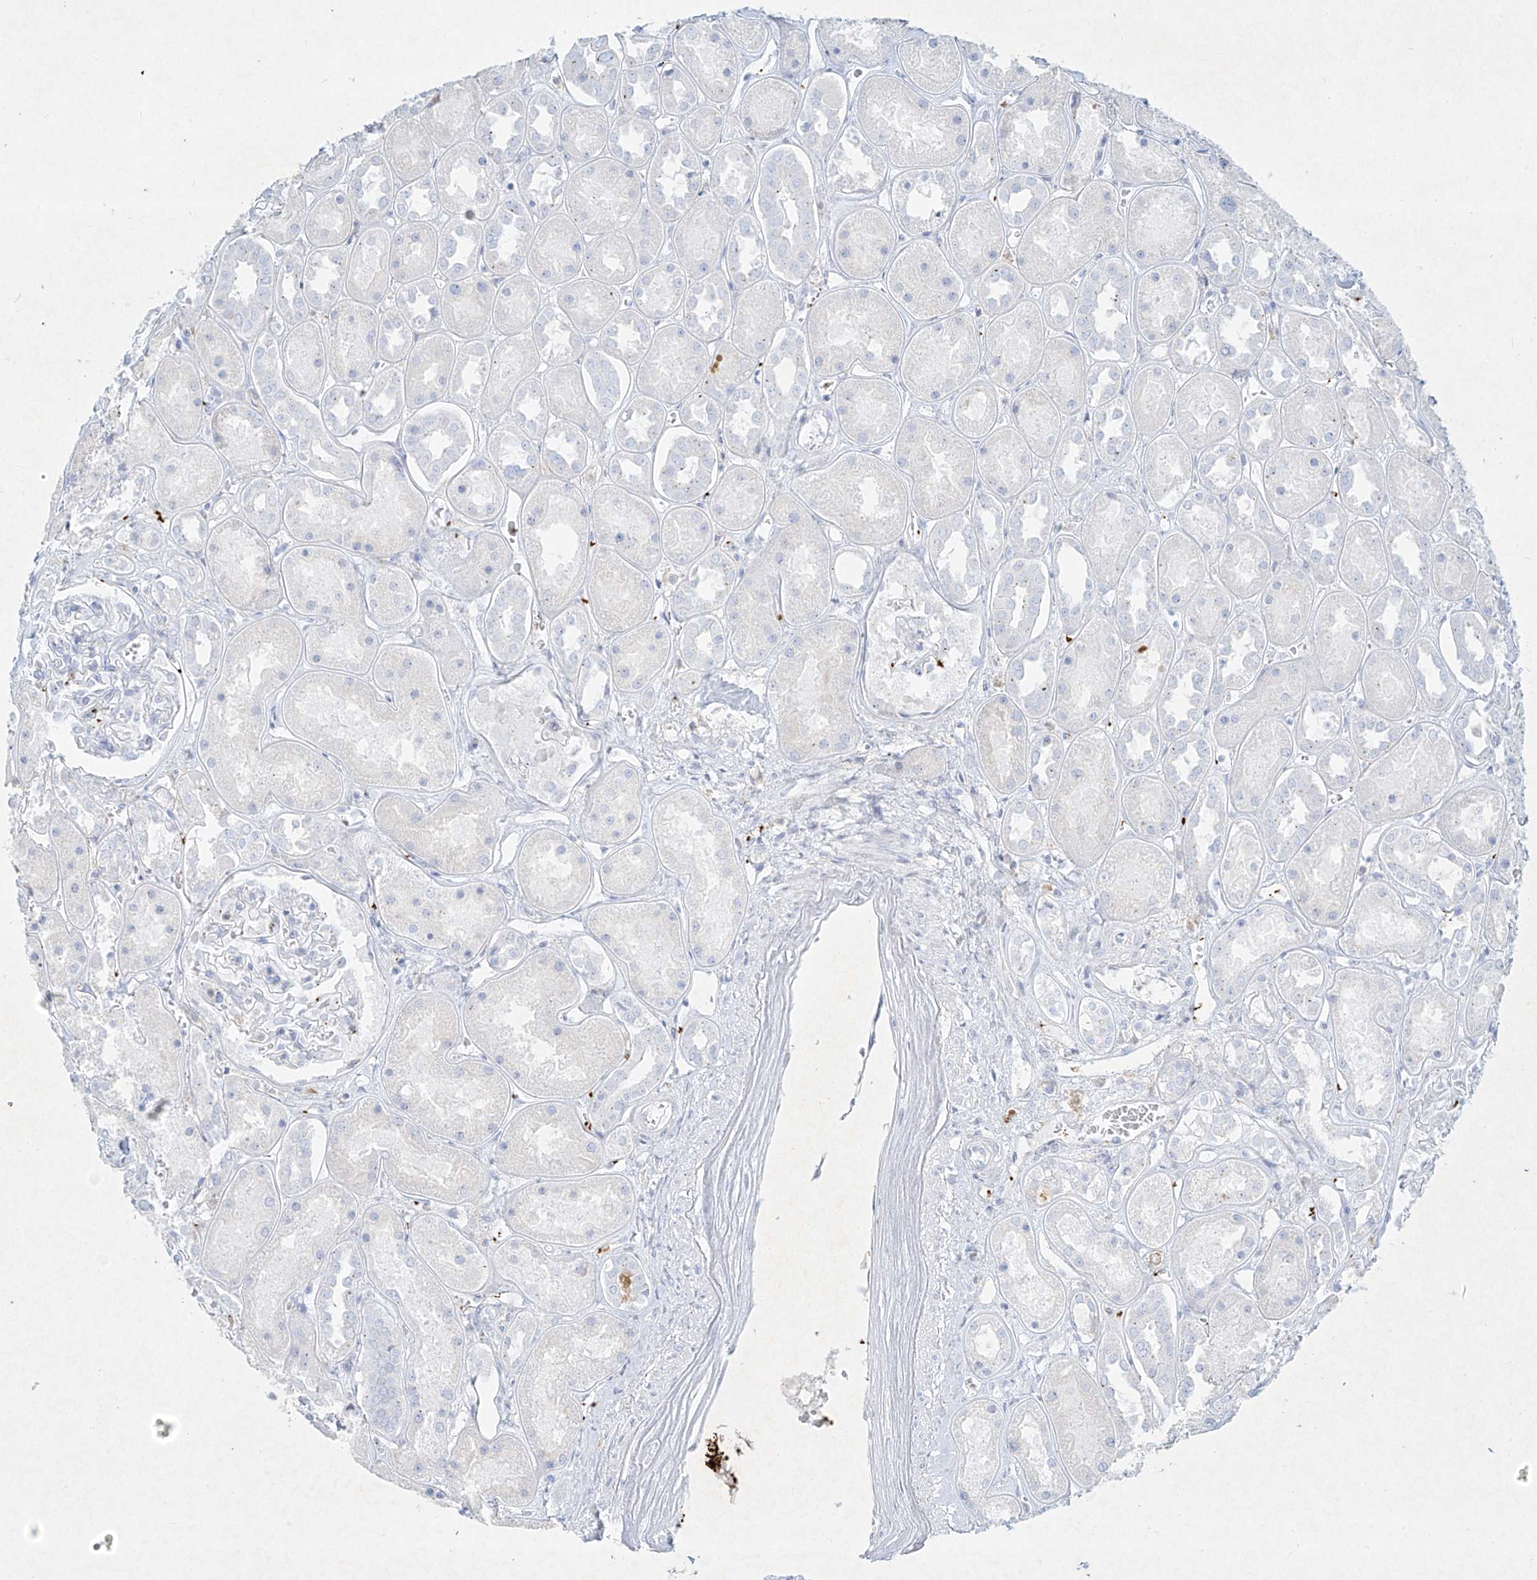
{"staining": {"intensity": "negative", "quantity": "none", "location": "none"}, "tissue": "kidney", "cell_type": "Cells in glomeruli", "image_type": "normal", "snomed": [{"axis": "morphology", "description": "Normal tissue, NOS"}, {"axis": "topography", "description": "Kidney"}], "caption": "IHC micrograph of unremarkable kidney: human kidney stained with DAB (3,3'-diaminobenzidine) demonstrates no significant protein staining in cells in glomeruli. (DAB (3,3'-diaminobenzidine) immunohistochemistry (IHC), high magnification).", "gene": "PLEK", "patient": {"sex": "male", "age": 70}}